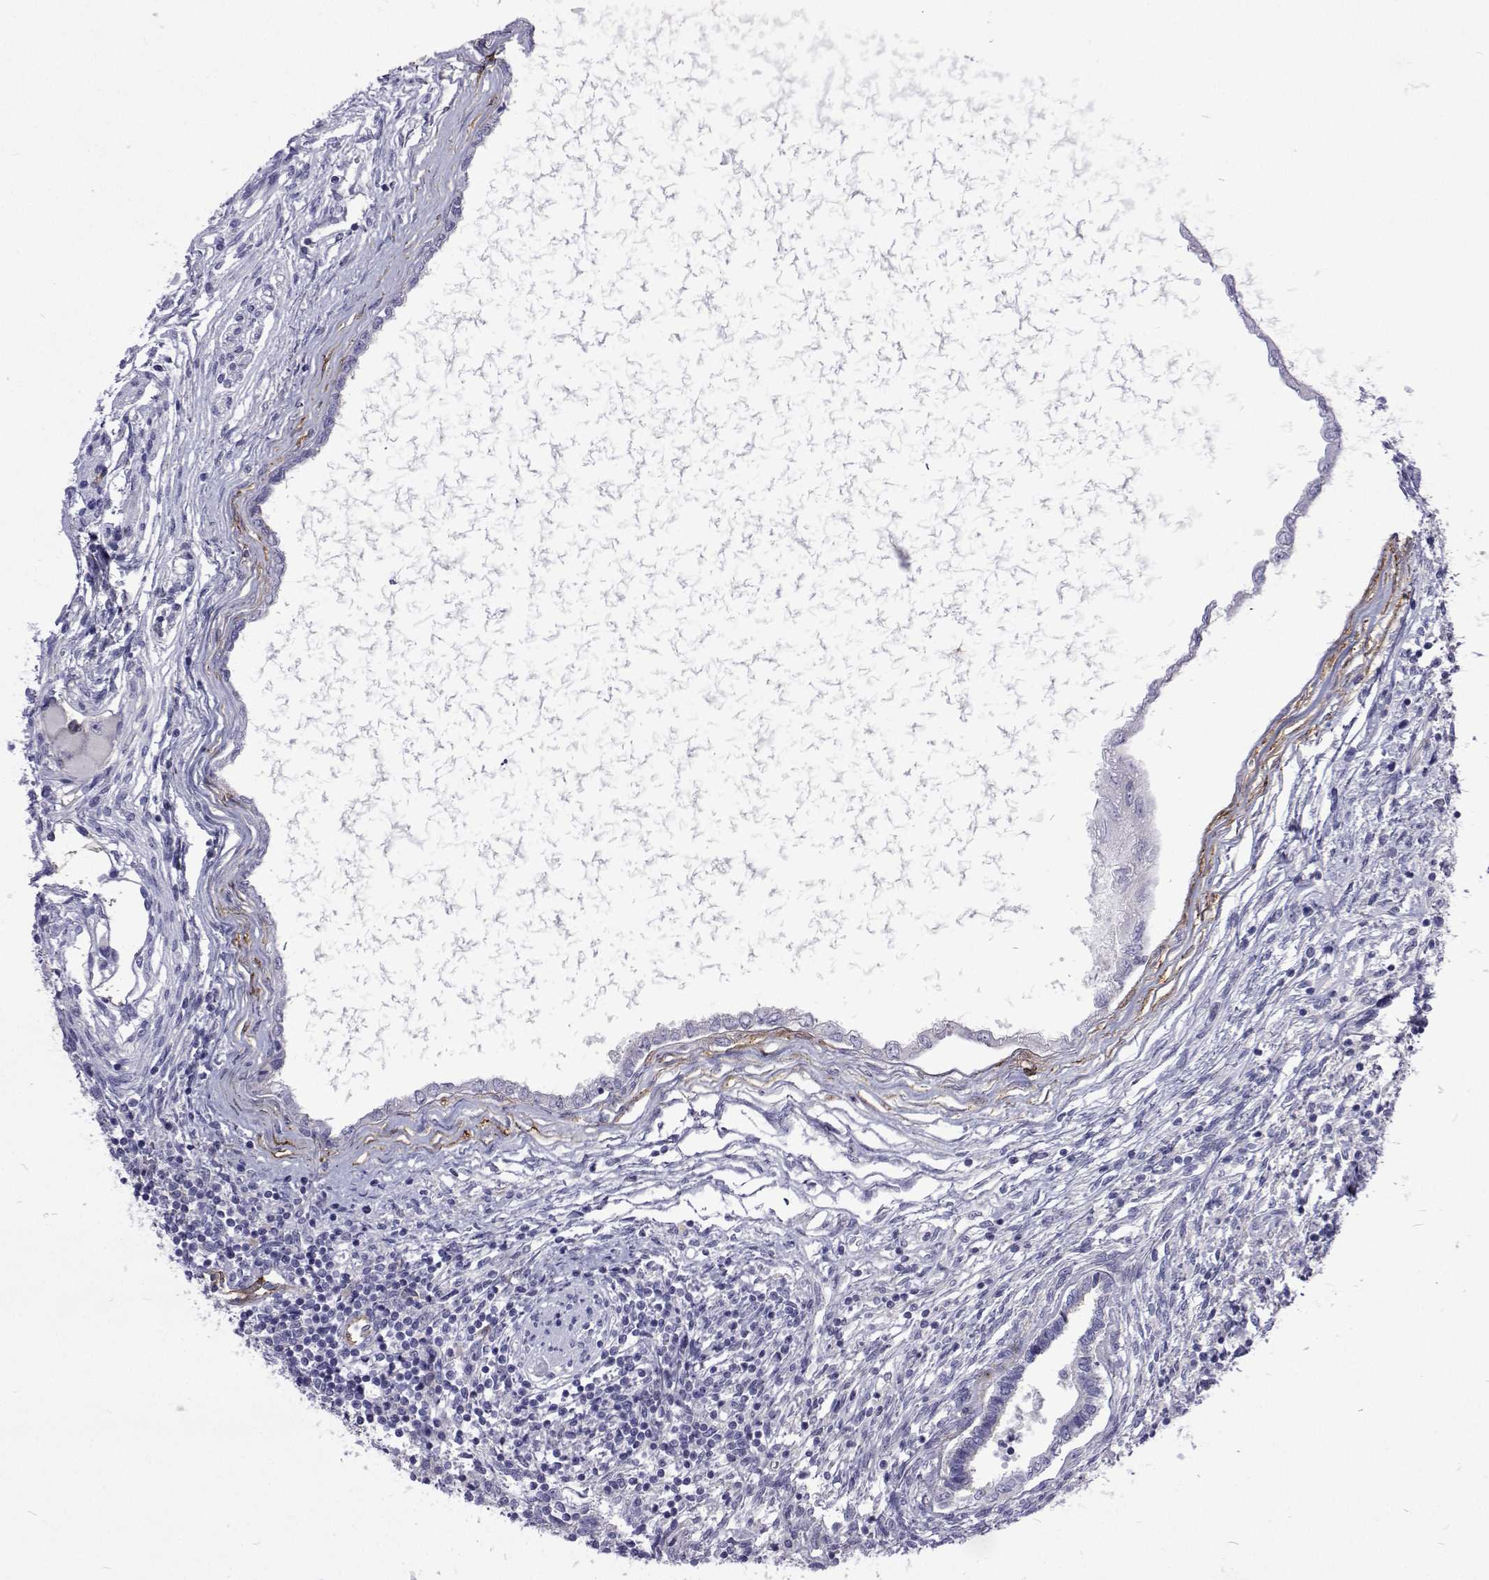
{"staining": {"intensity": "negative", "quantity": "none", "location": "none"}, "tissue": "testis cancer", "cell_type": "Tumor cells", "image_type": "cancer", "snomed": [{"axis": "morphology", "description": "Carcinoma, Embryonal, NOS"}, {"axis": "topography", "description": "Testis"}], "caption": "This is a micrograph of immunohistochemistry (IHC) staining of testis cancer, which shows no staining in tumor cells. (DAB IHC with hematoxylin counter stain).", "gene": "NPR3", "patient": {"sex": "male", "age": 37}}